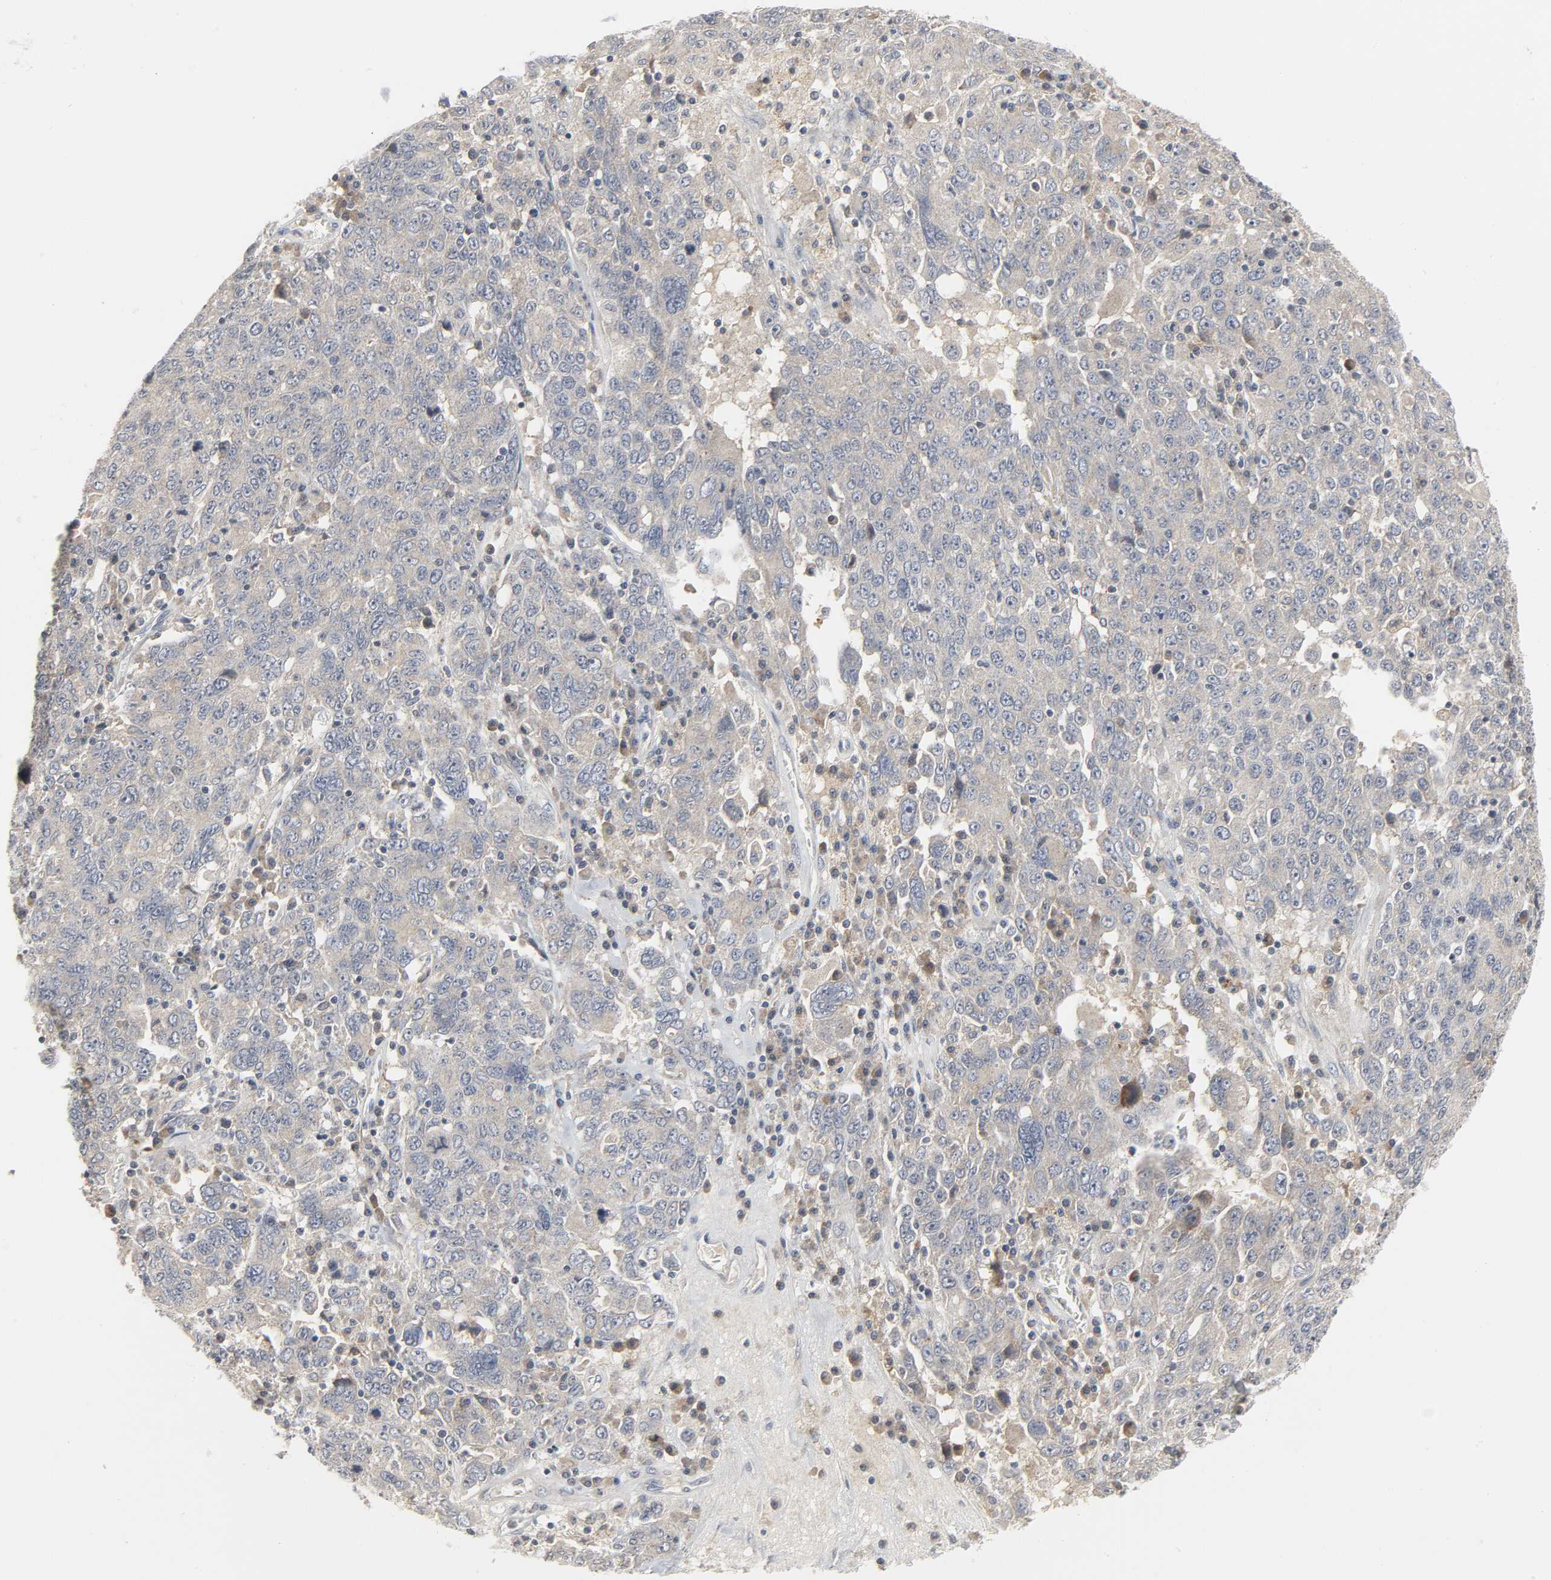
{"staining": {"intensity": "moderate", "quantity": ">75%", "location": "cytoplasmic/membranous"}, "tissue": "ovarian cancer", "cell_type": "Tumor cells", "image_type": "cancer", "snomed": [{"axis": "morphology", "description": "Carcinoma, endometroid"}, {"axis": "topography", "description": "Ovary"}], "caption": "Endometroid carcinoma (ovarian) was stained to show a protein in brown. There is medium levels of moderate cytoplasmic/membranous staining in about >75% of tumor cells.", "gene": "CLIP1", "patient": {"sex": "female", "age": 62}}